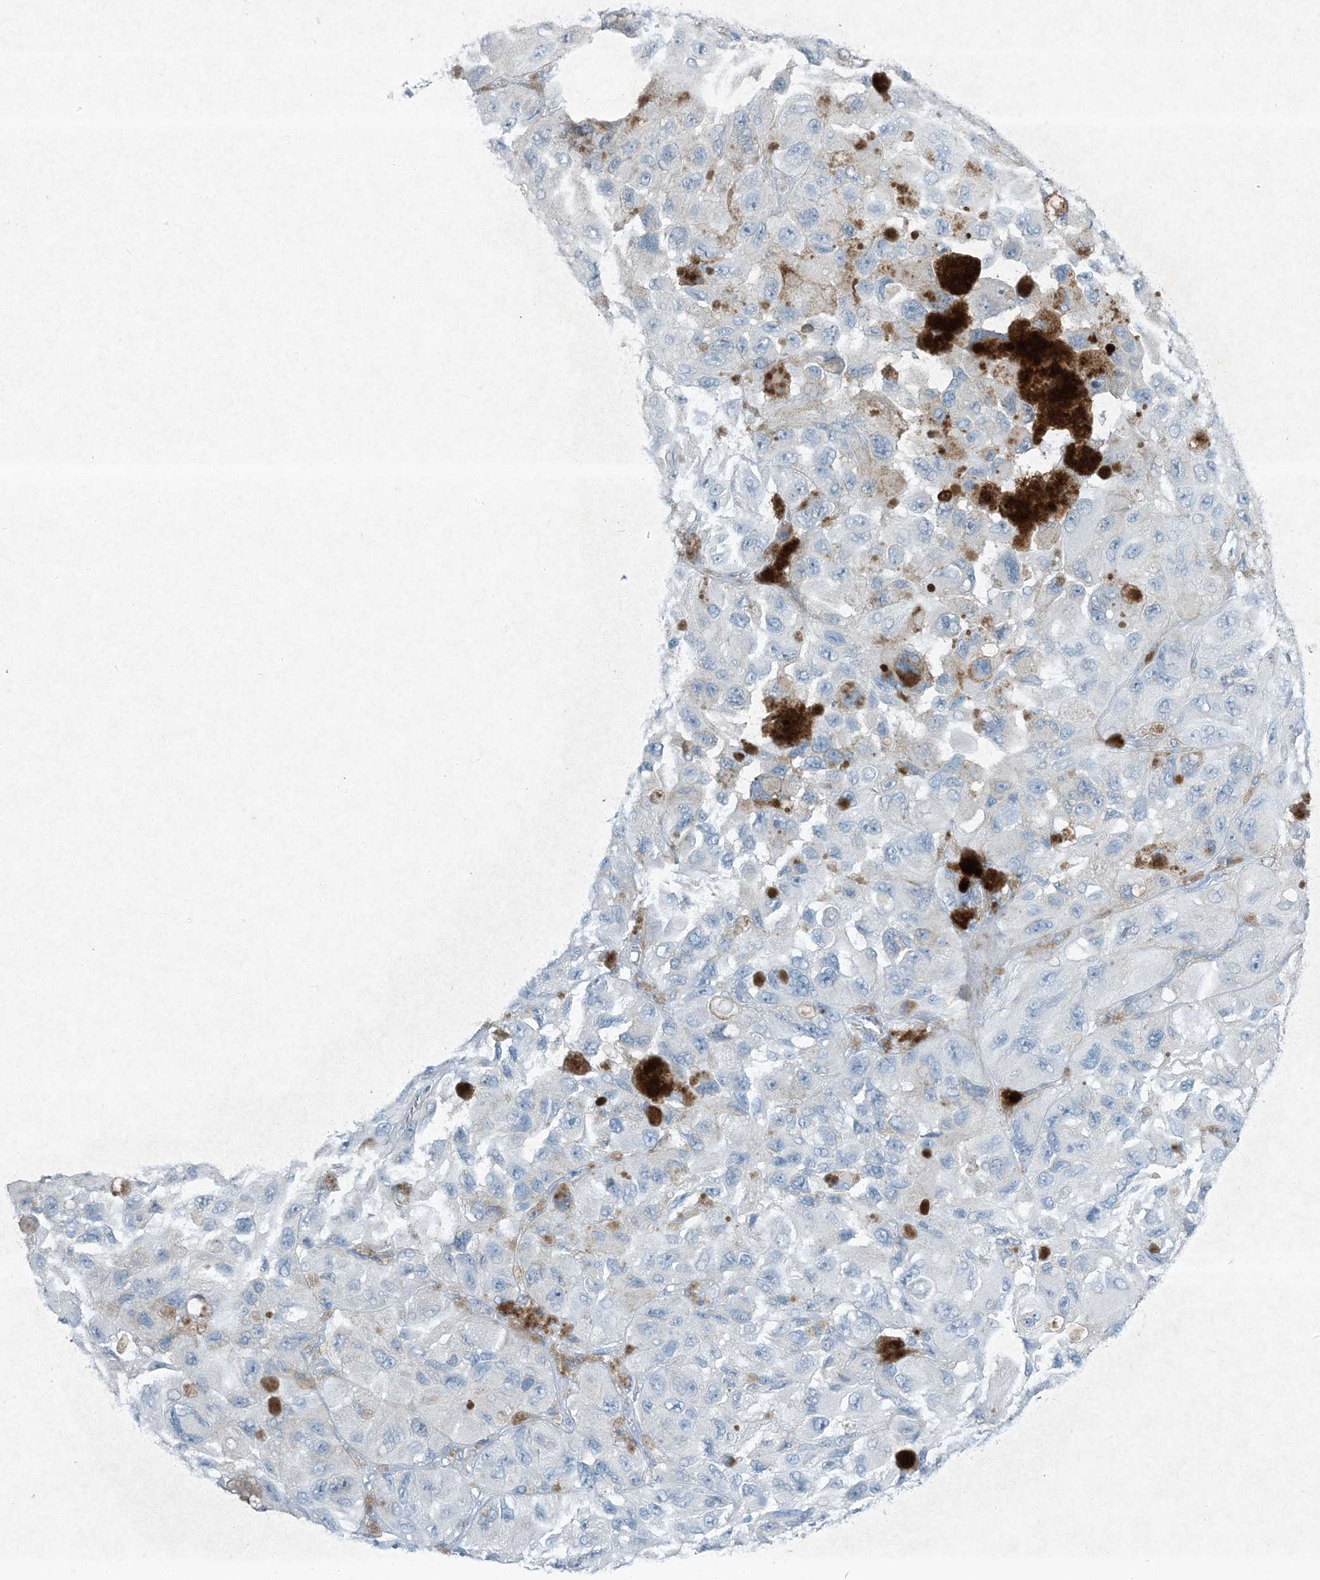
{"staining": {"intensity": "negative", "quantity": "none", "location": "none"}, "tissue": "melanoma", "cell_type": "Tumor cells", "image_type": "cancer", "snomed": [{"axis": "morphology", "description": "Malignant melanoma, NOS"}, {"axis": "topography", "description": "Skin"}], "caption": "Protein analysis of melanoma exhibits no significant staining in tumor cells.", "gene": "PGM5", "patient": {"sex": "female", "age": 73}}